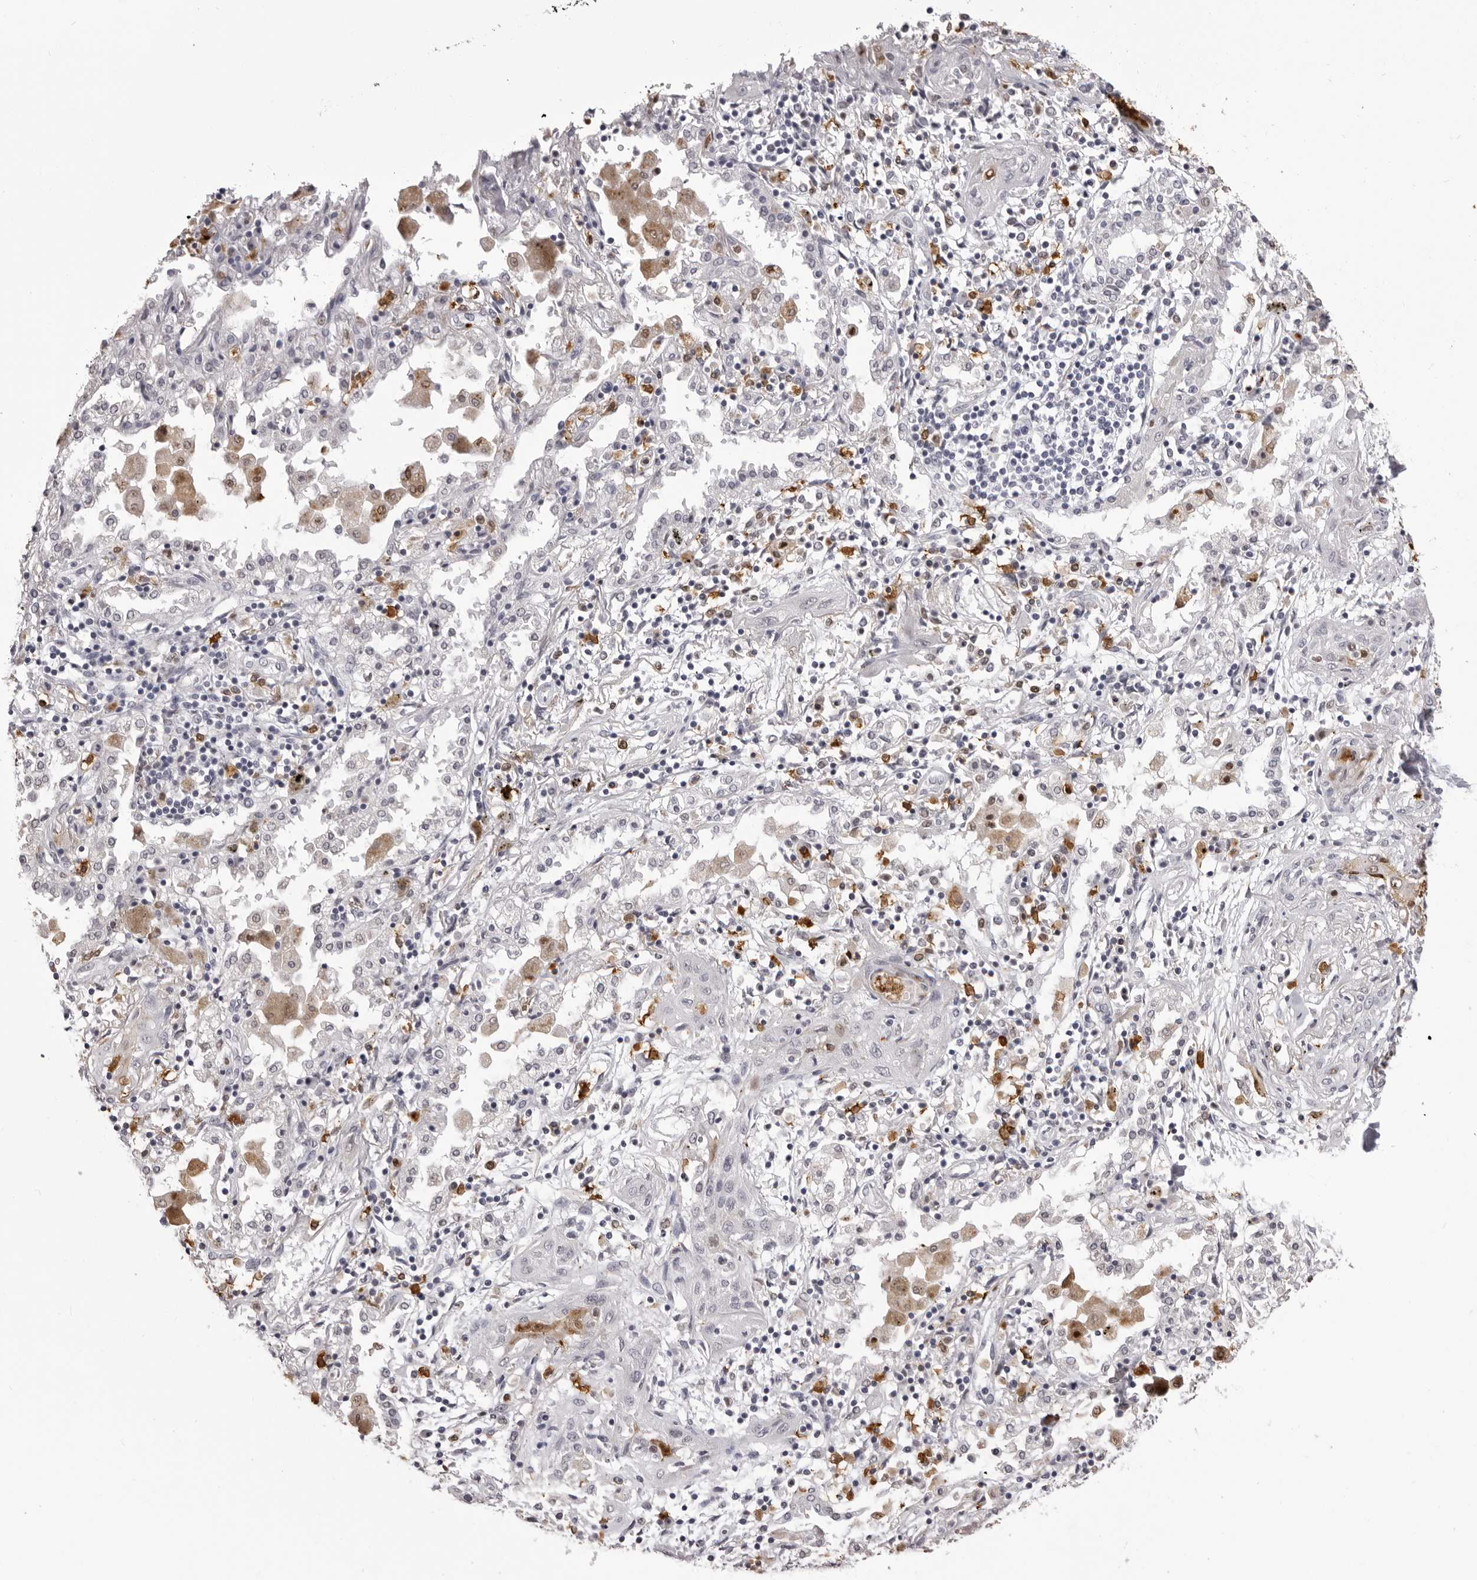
{"staining": {"intensity": "moderate", "quantity": "<25%", "location": "cytoplasmic/membranous,nuclear"}, "tissue": "lung cancer", "cell_type": "Tumor cells", "image_type": "cancer", "snomed": [{"axis": "morphology", "description": "Squamous cell carcinoma, NOS"}, {"axis": "topography", "description": "Lung"}], "caption": "DAB (3,3'-diaminobenzidine) immunohistochemical staining of human lung cancer demonstrates moderate cytoplasmic/membranous and nuclear protein expression in about <25% of tumor cells.", "gene": "IL31", "patient": {"sex": "female", "age": 47}}